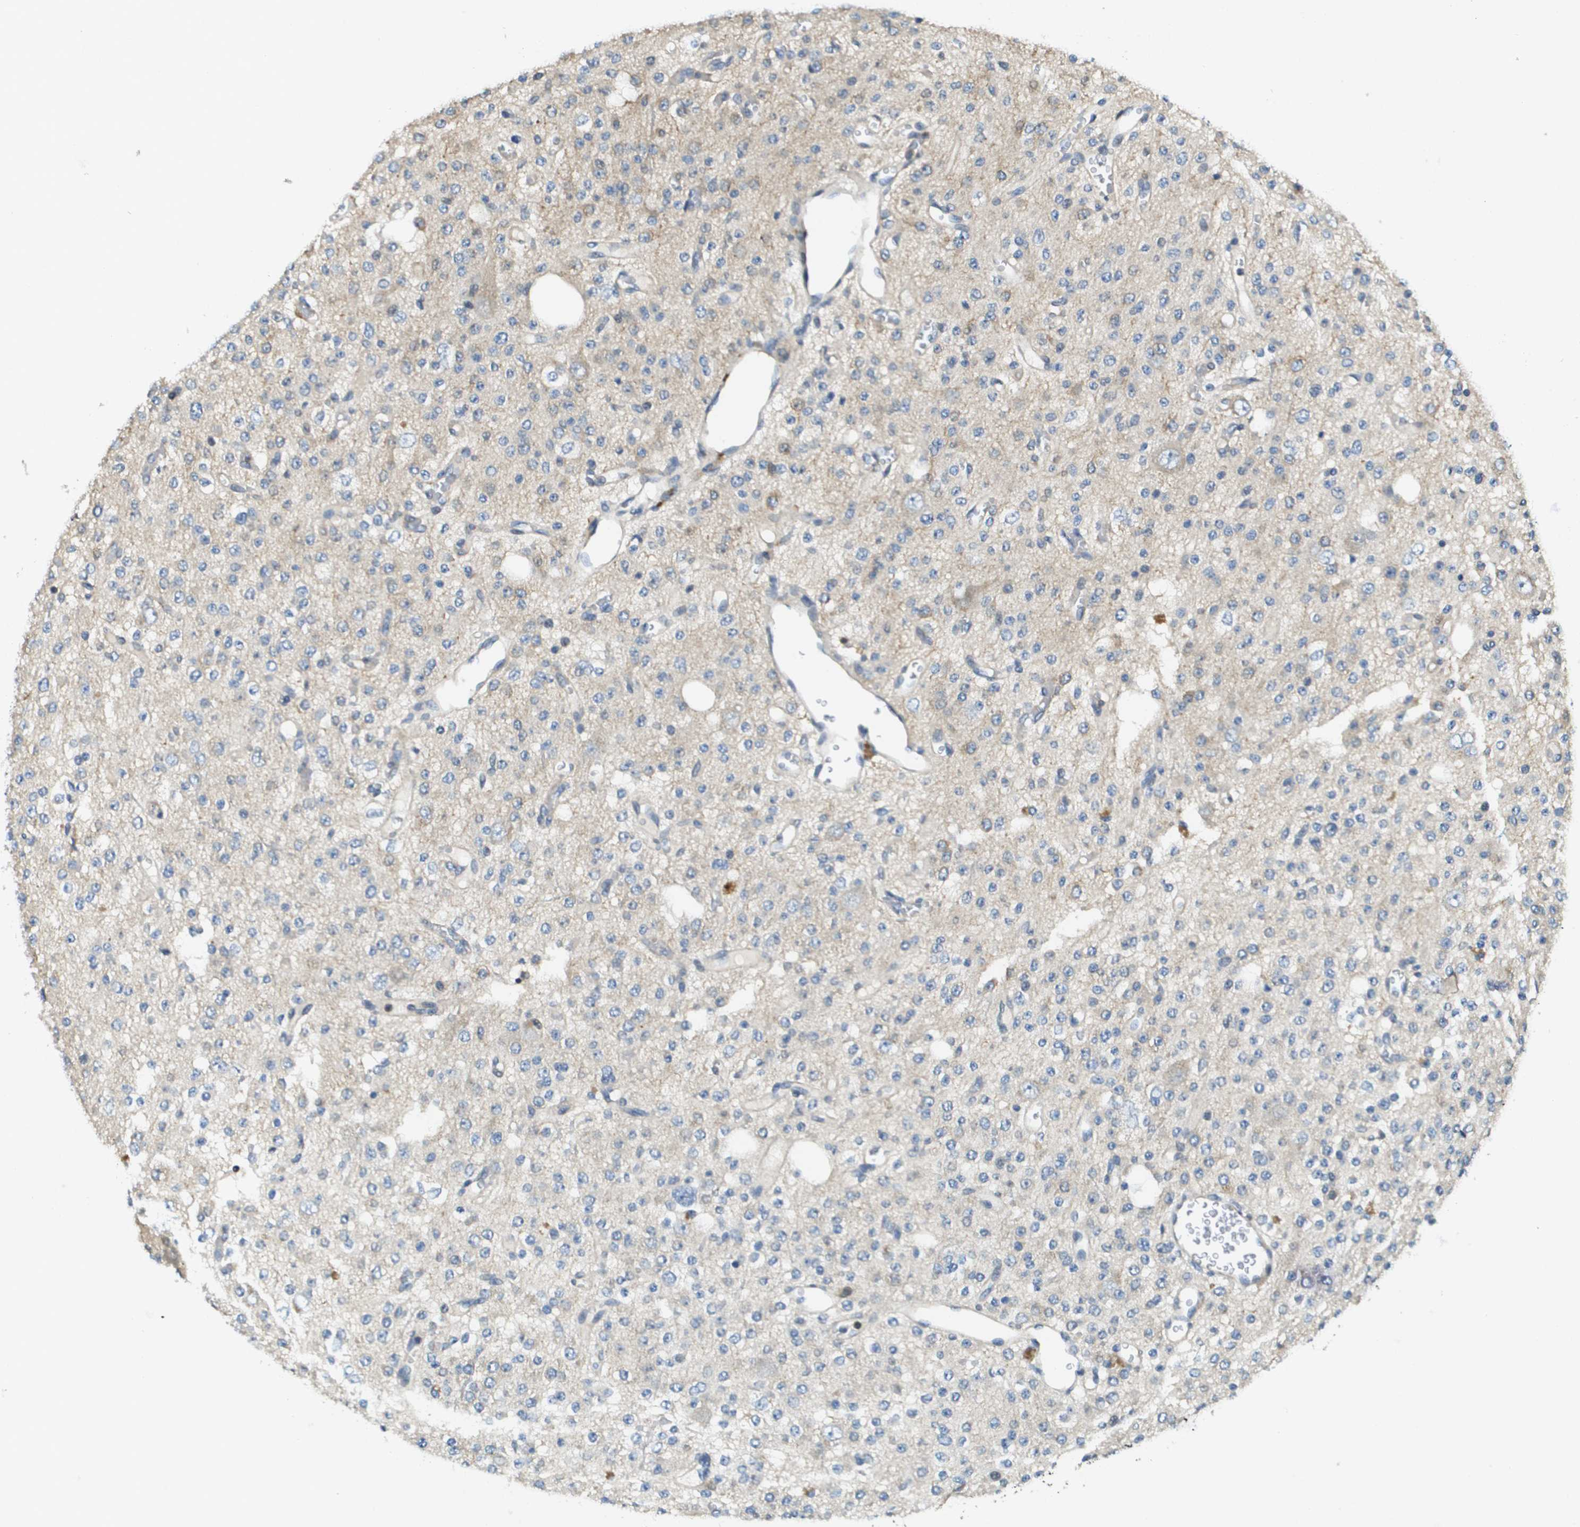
{"staining": {"intensity": "negative", "quantity": "none", "location": "none"}, "tissue": "glioma", "cell_type": "Tumor cells", "image_type": "cancer", "snomed": [{"axis": "morphology", "description": "Glioma, malignant, Low grade"}, {"axis": "topography", "description": "Brain"}], "caption": "Tumor cells are negative for protein expression in human glioma.", "gene": "SCN4B", "patient": {"sex": "male", "age": 38}}